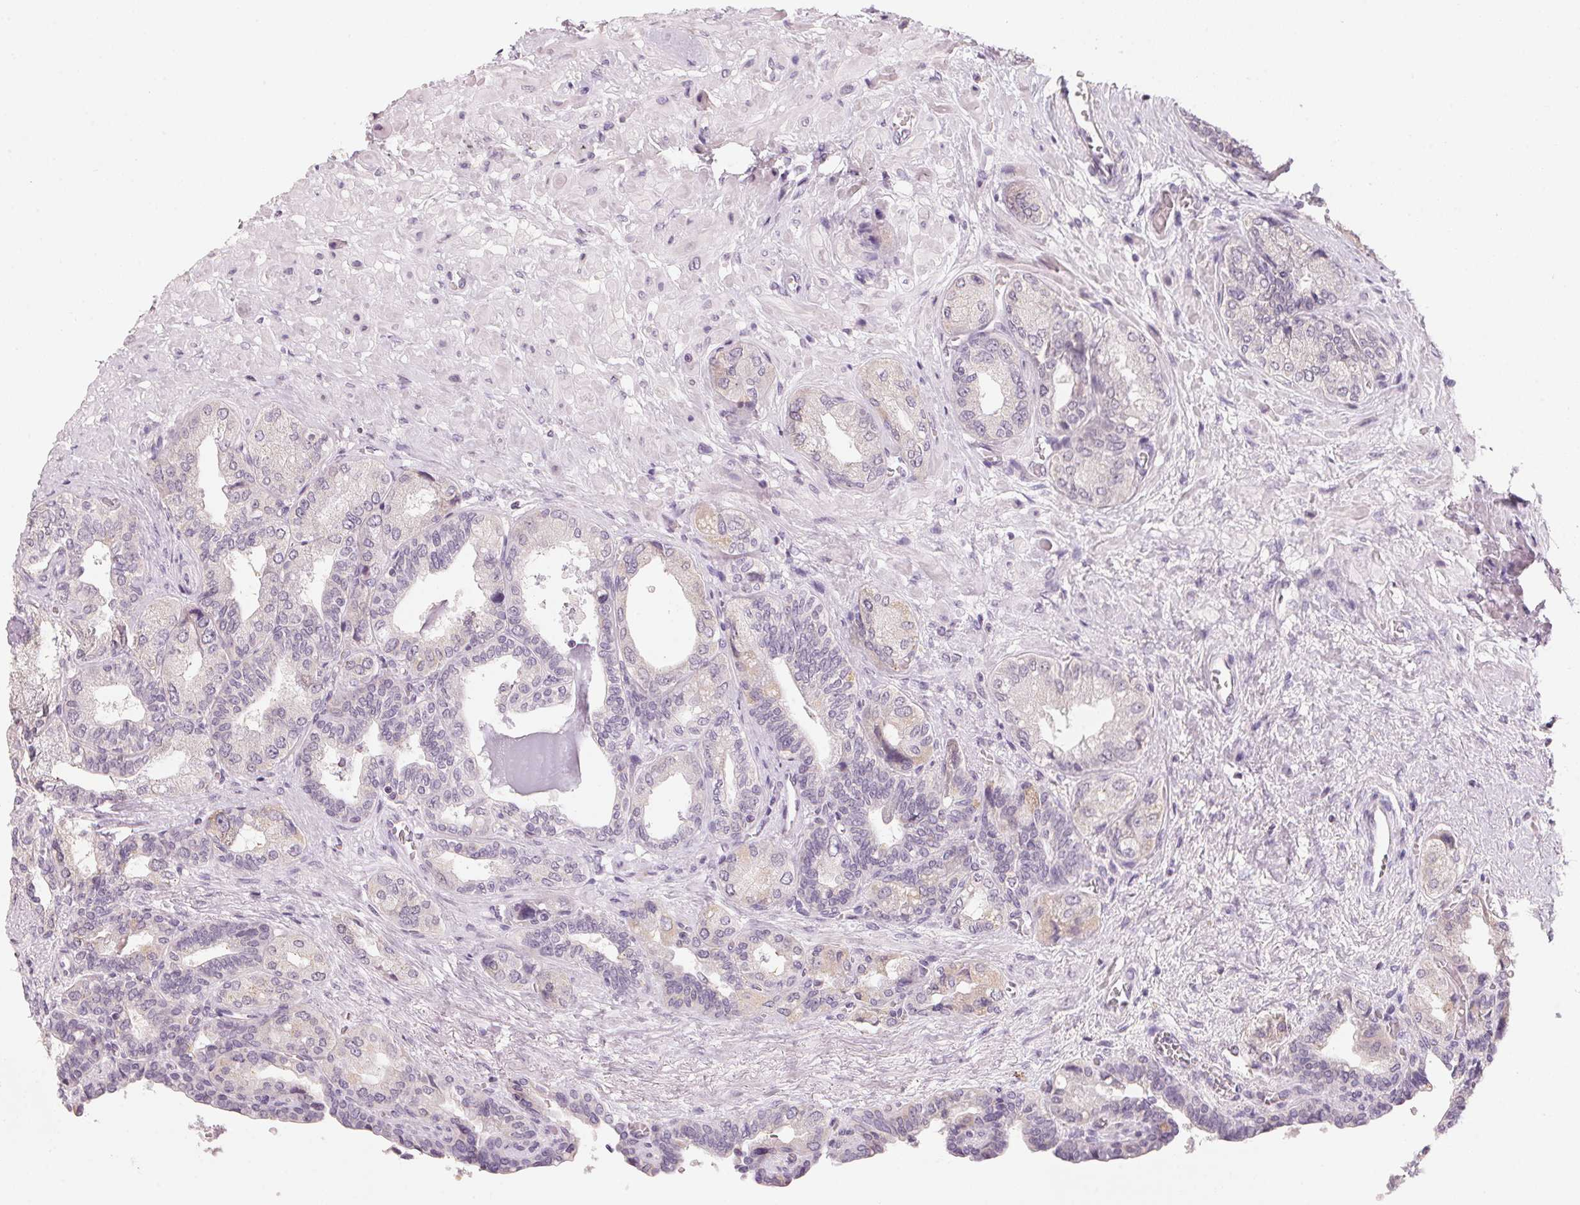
{"staining": {"intensity": "weak", "quantity": "<25%", "location": "cytoplasmic/membranous"}, "tissue": "seminal vesicle", "cell_type": "Glandular cells", "image_type": "normal", "snomed": [{"axis": "morphology", "description": "Normal tissue, NOS"}, {"axis": "topography", "description": "Seminal veicle"}], "caption": "An IHC image of normal seminal vesicle is shown. There is no staining in glandular cells of seminal vesicle.", "gene": "ANKRD31", "patient": {"sex": "male", "age": 68}}